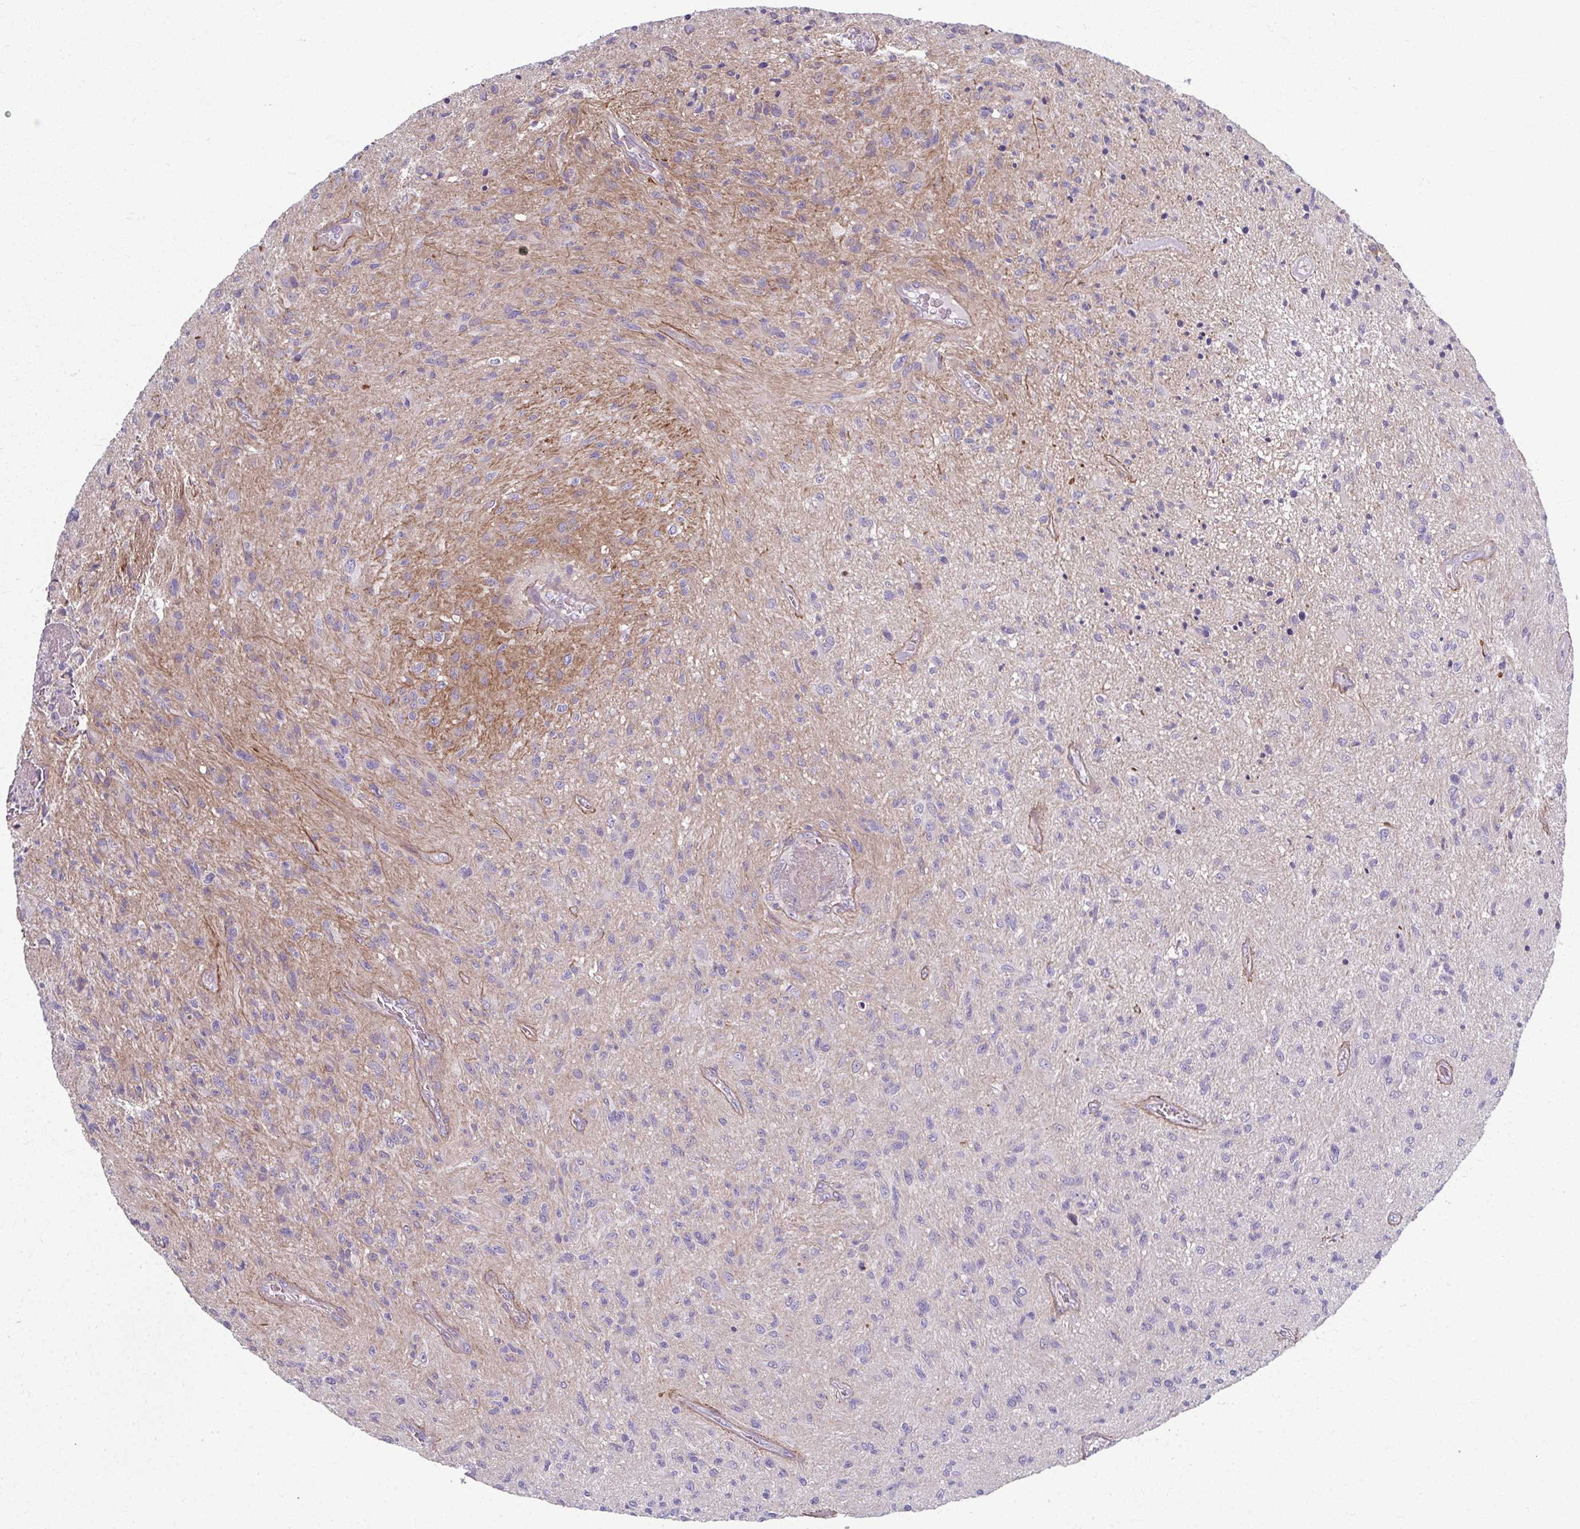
{"staining": {"intensity": "negative", "quantity": "none", "location": "none"}, "tissue": "glioma", "cell_type": "Tumor cells", "image_type": "cancer", "snomed": [{"axis": "morphology", "description": "Glioma, malignant, High grade"}, {"axis": "topography", "description": "Brain"}], "caption": "Immunohistochemical staining of human malignant high-grade glioma reveals no significant positivity in tumor cells. (Brightfield microscopy of DAB (3,3'-diaminobenzidine) immunohistochemistry at high magnification).", "gene": "EID2B", "patient": {"sex": "male", "age": 54}}